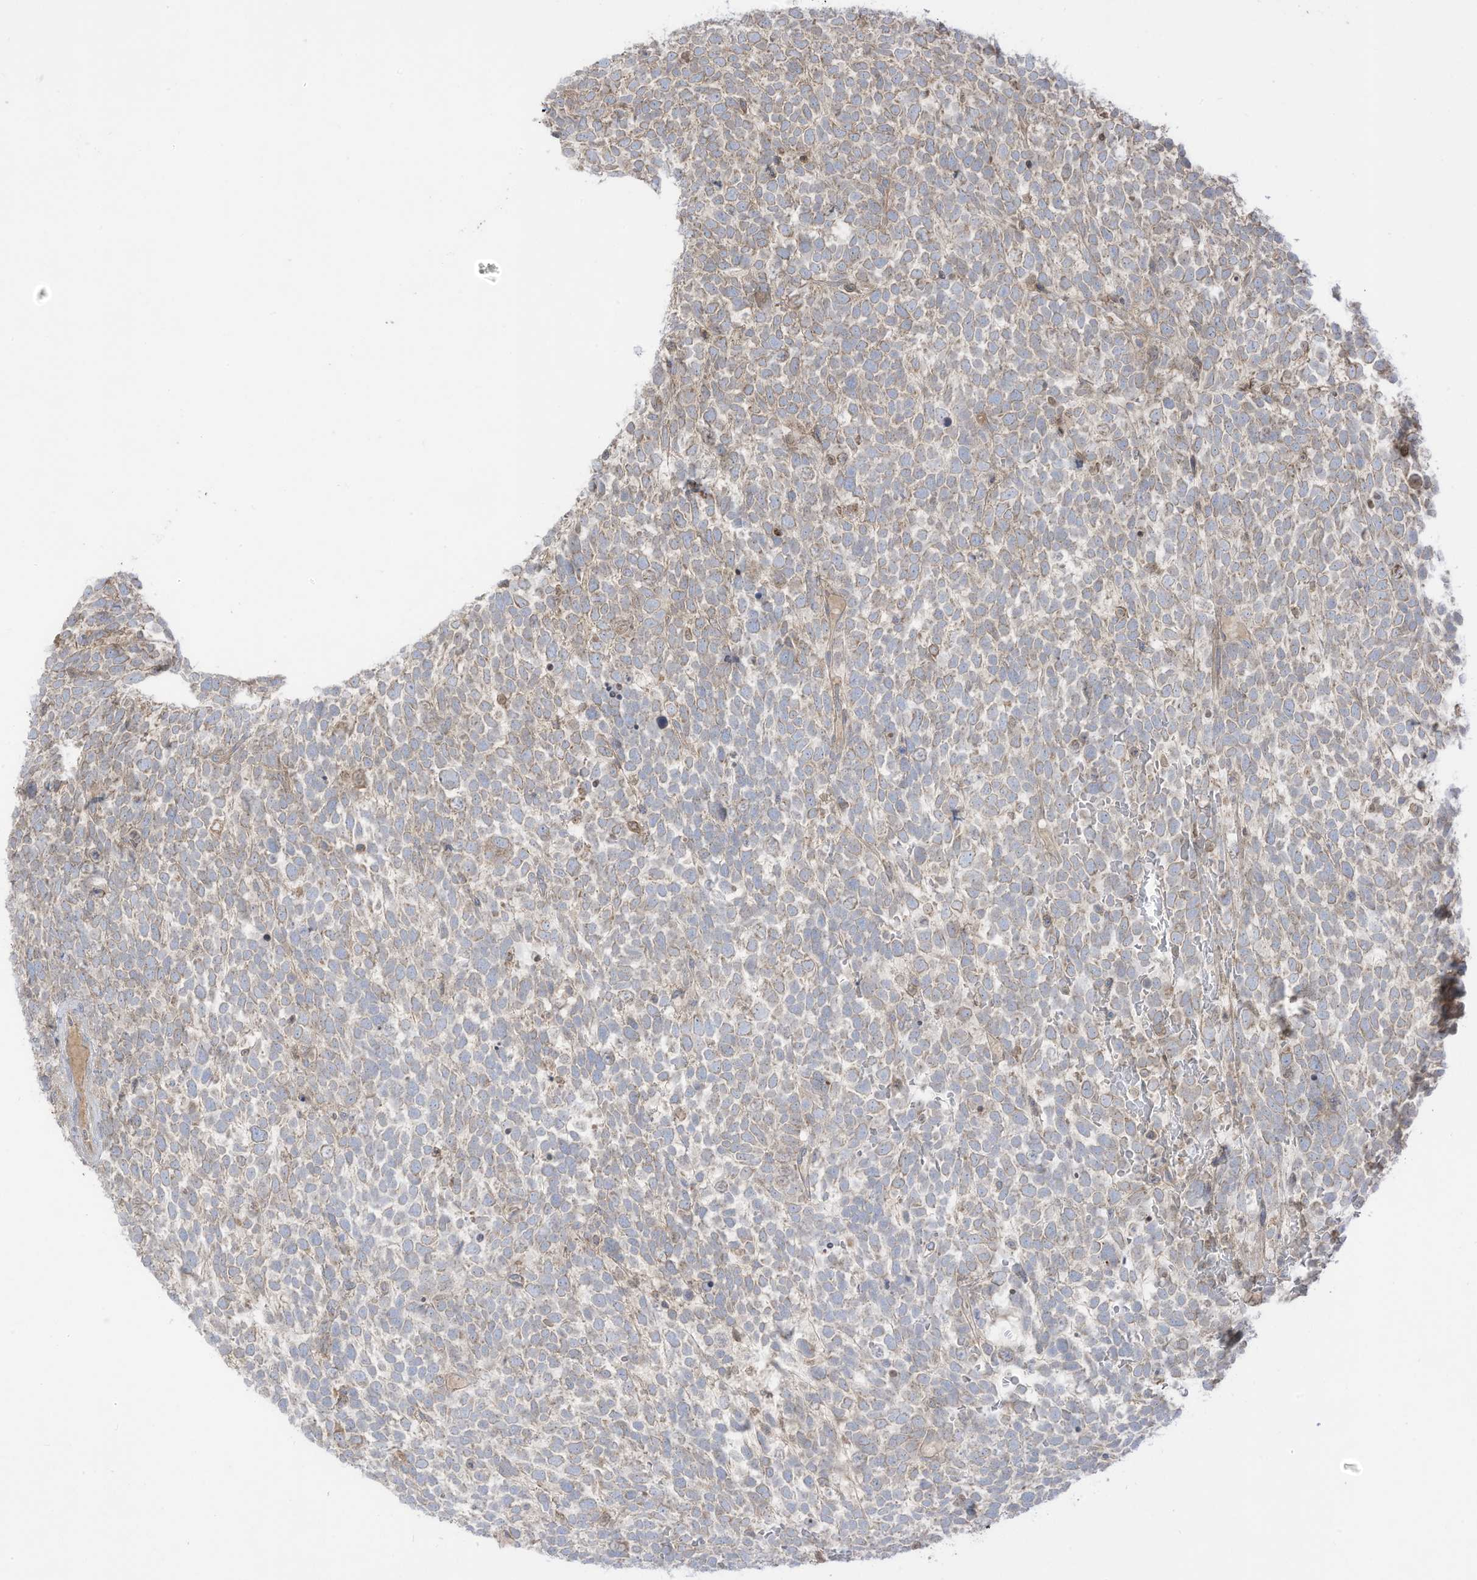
{"staining": {"intensity": "weak", "quantity": "<25%", "location": "cytoplasmic/membranous"}, "tissue": "urothelial cancer", "cell_type": "Tumor cells", "image_type": "cancer", "snomed": [{"axis": "morphology", "description": "Urothelial carcinoma, High grade"}, {"axis": "topography", "description": "Urinary bladder"}], "caption": "Immunohistochemistry (IHC) of human urothelial cancer exhibits no staining in tumor cells.", "gene": "CGAS", "patient": {"sex": "female", "age": 82}}